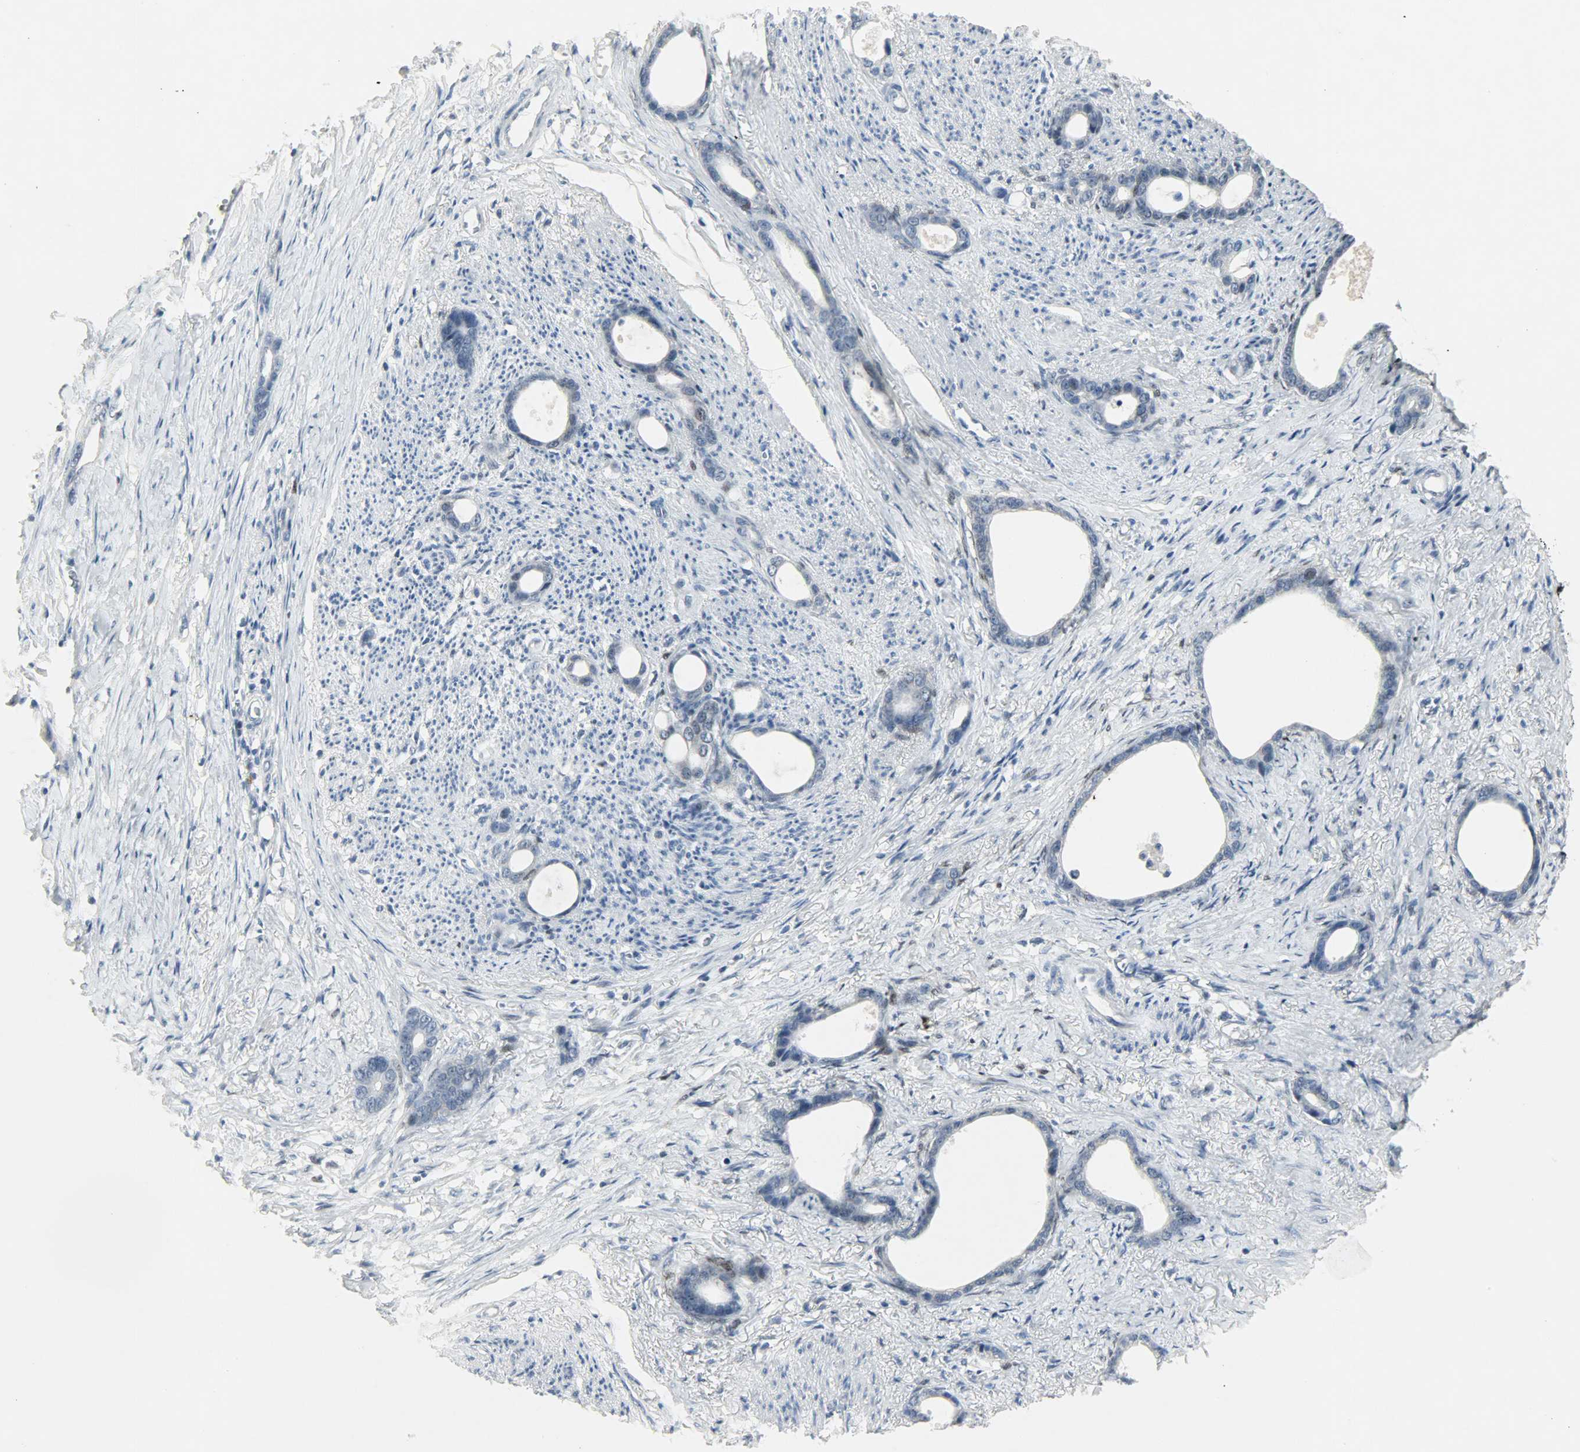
{"staining": {"intensity": "moderate", "quantity": "<25%", "location": "nuclear"}, "tissue": "stomach cancer", "cell_type": "Tumor cells", "image_type": "cancer", "snomed": [{"axis": "morphology", "description": "Adenocarcinoma, NOS"}, {"axis": "topography", "description": "Stomach"}], "caption": "This photomicrograph reveals IHC staining of stomach adenocarcinoma, with low moderate nuclear expression in approximately <25% of tumor cells.", "gene": "CAMK4", "patient": {"sex": "female", "age": 75}}